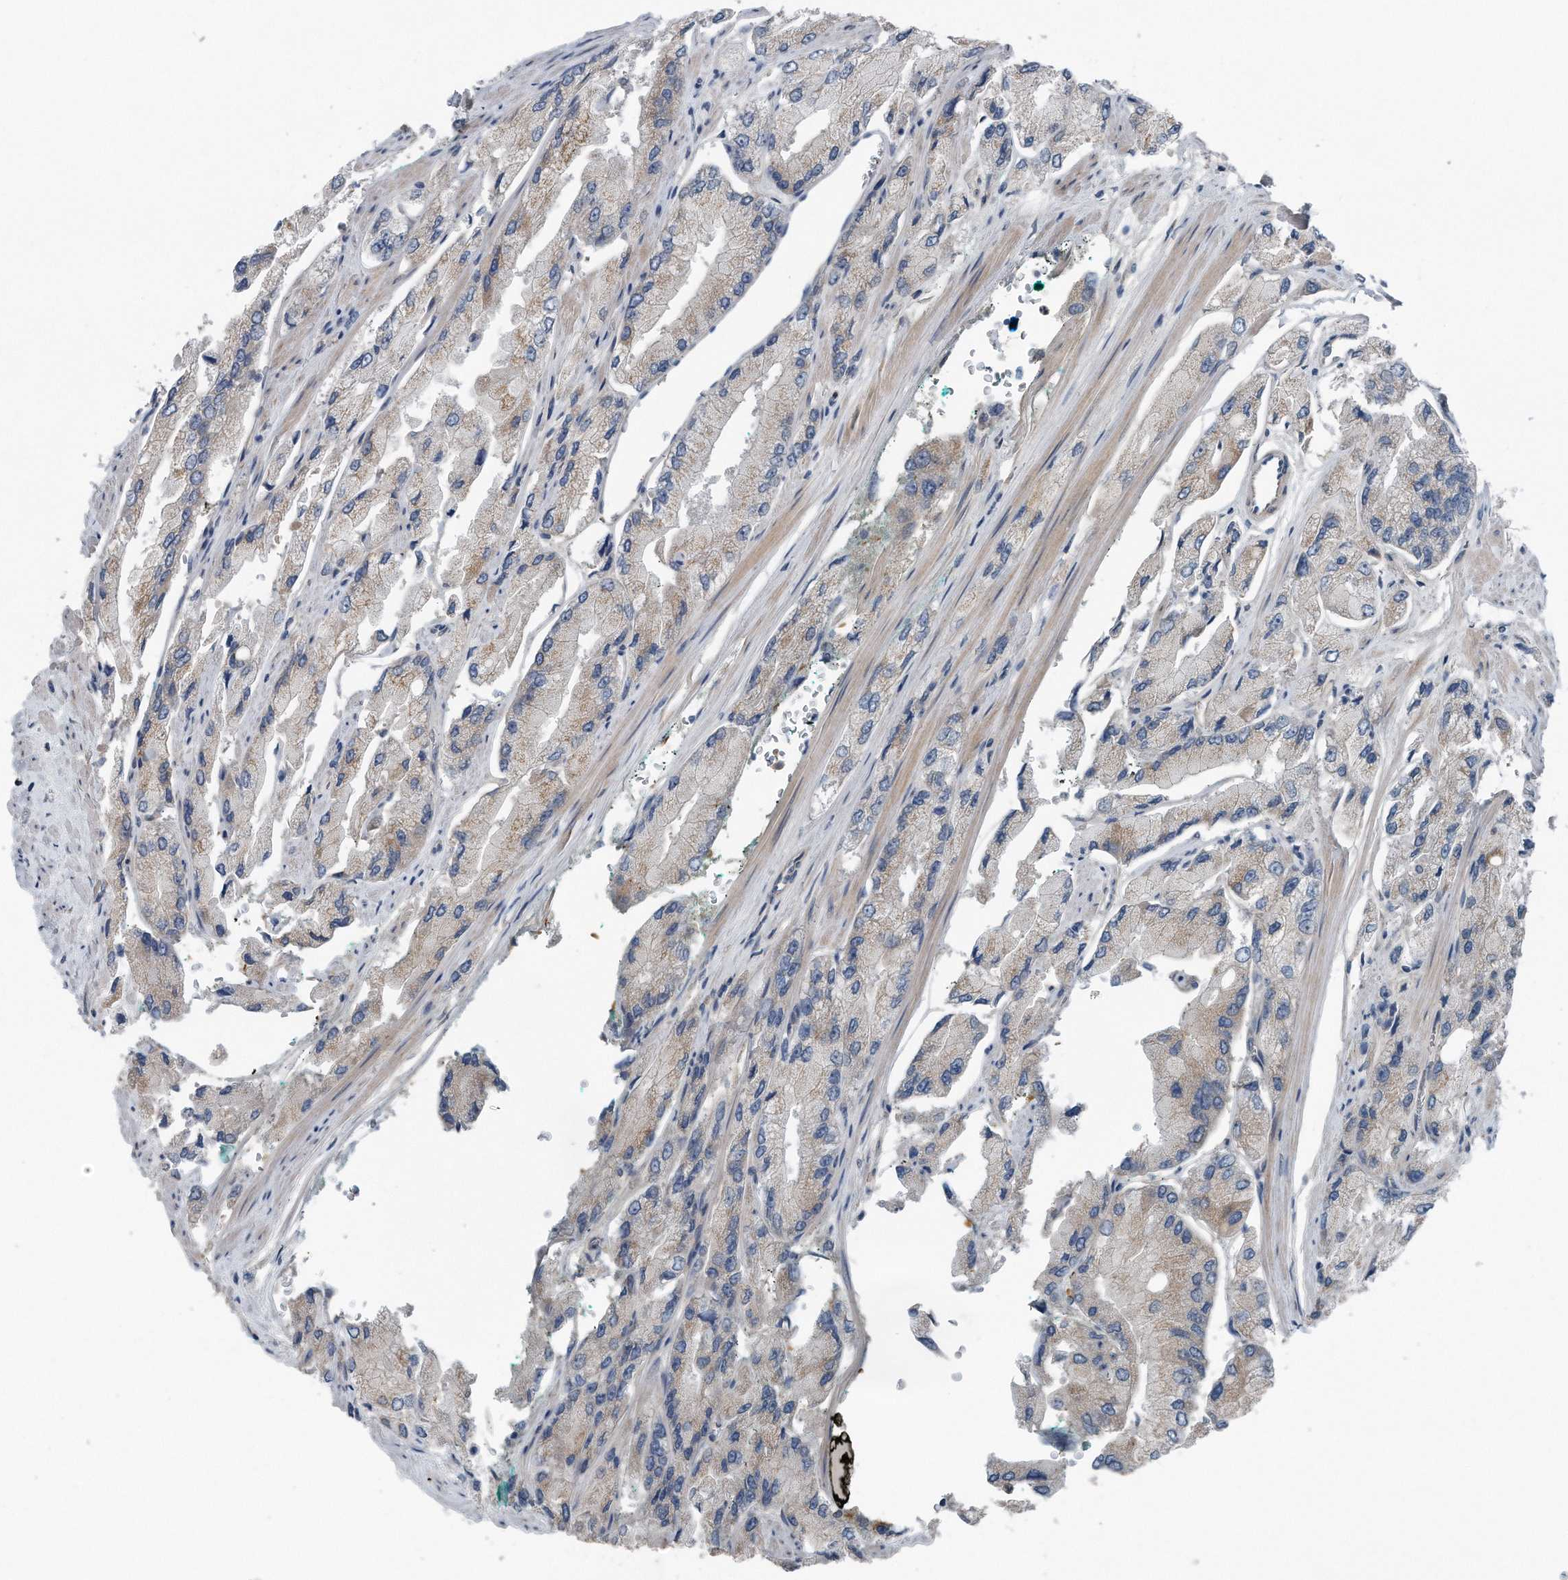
{"staining": {"intensity": "weak", "quantity": "<25%", "location": "cytoplasmic/membranous"}, "tissue": "prostate cancer", "cell_type": "Tumor cells", "image_type": "cancer", "snomed": [{"axis": "morphology", "description": "Adenocarcinoma, High grade"}, {"axis": "topography", "description": "Prostate"}], "caption": "Tumor cells show no significant staining in high-grade adenocarcinoma (prostate).", "gene": "YRDC", "patient": {"sex": "male", "age": 58}}